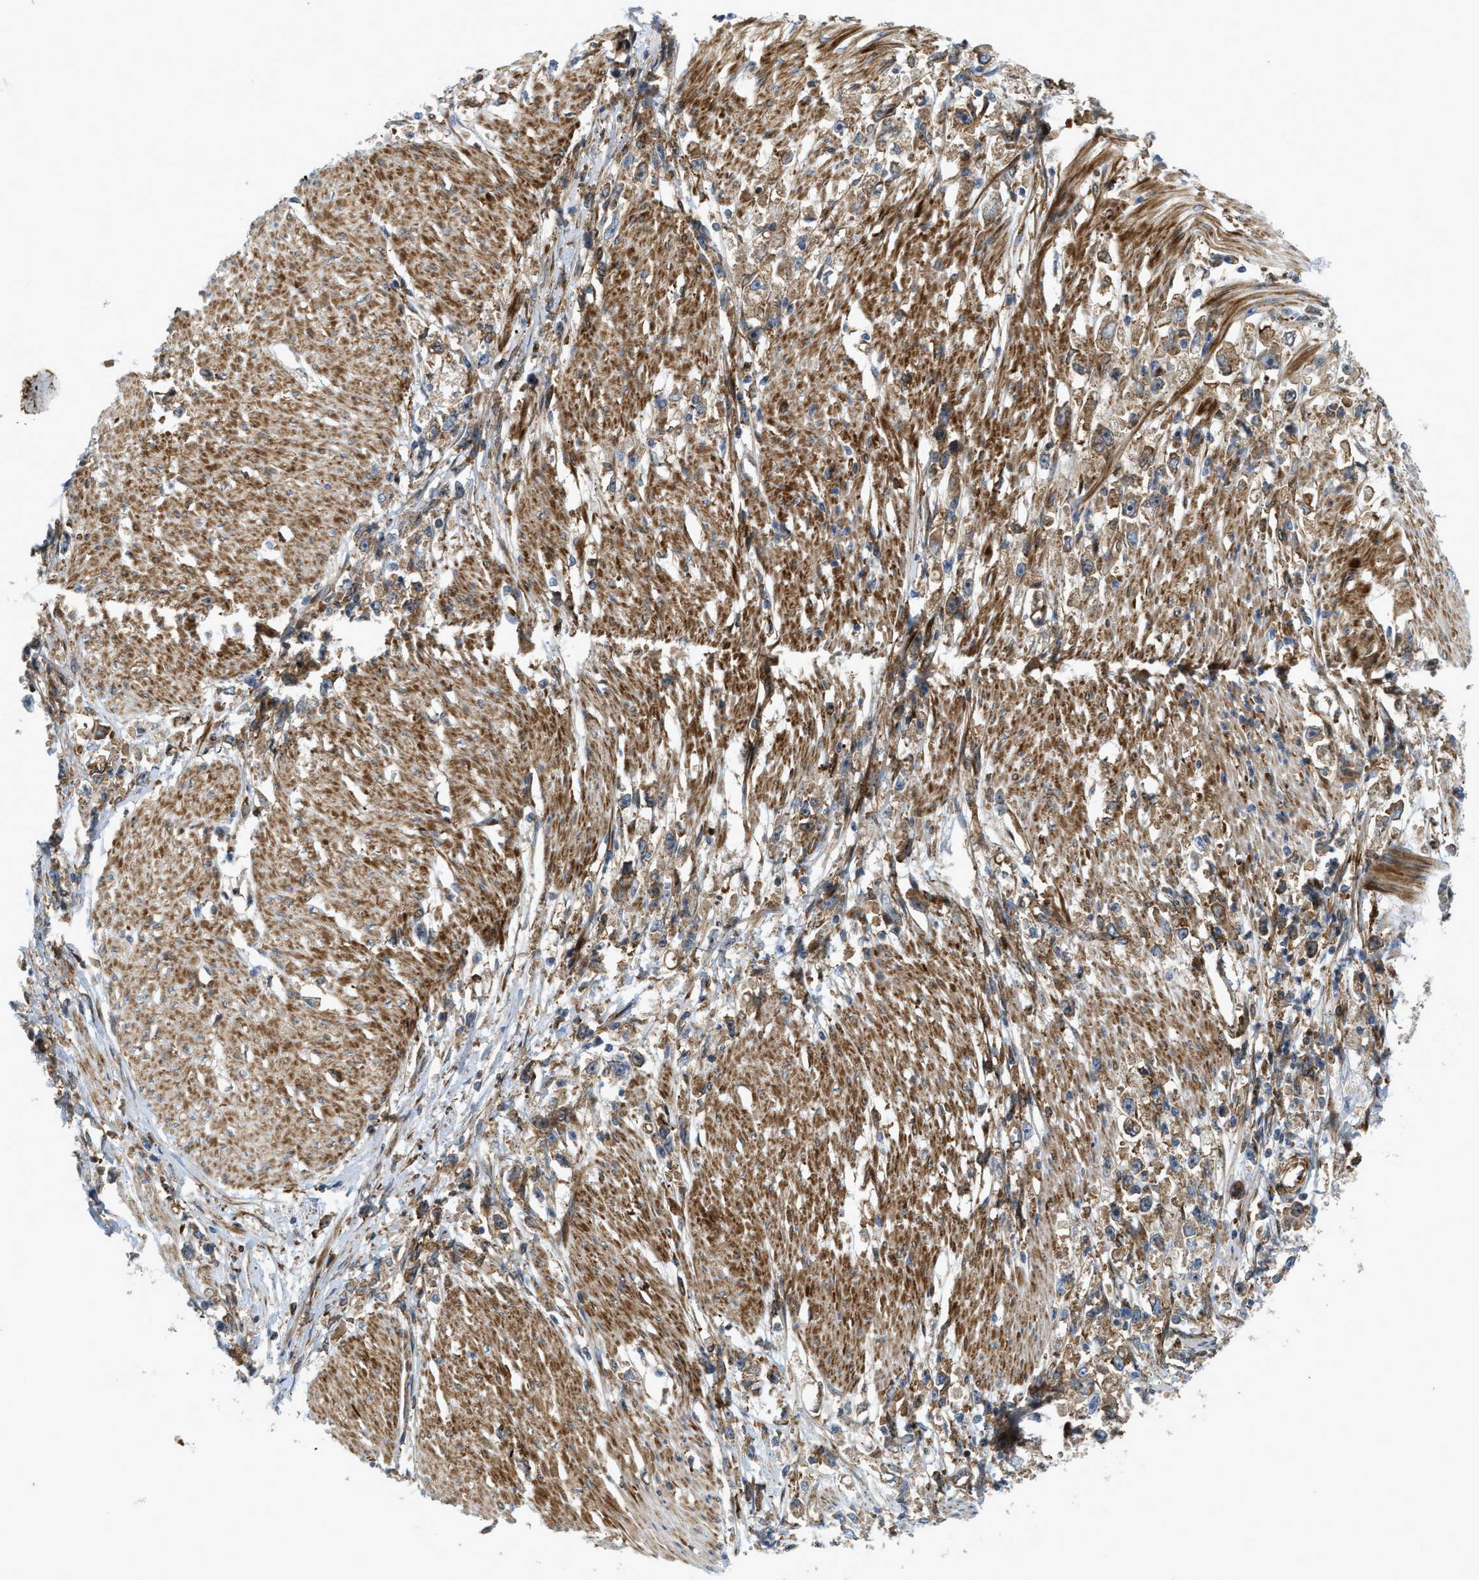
{"staining": {"intensity": "moderate", "quantity": ">75%", "location": "cytoplasmic/membranous"}, "tissue": "stomach cancer", "cell_type": "Tumor cells", "image_type": "cancer", "snomed": [{"axis": "morphology", "description": "Adenocarcinoma, NOS"}, {"axis": "topography", "description": "Stomach"}], "caption": "Moderate cytoplasmic/membranous protein expression is seen in about >75% of tumor cells in stomach adenocarcinoma.", "gene": "PICALM", "patient": {"sex": "female", "age": 59}}